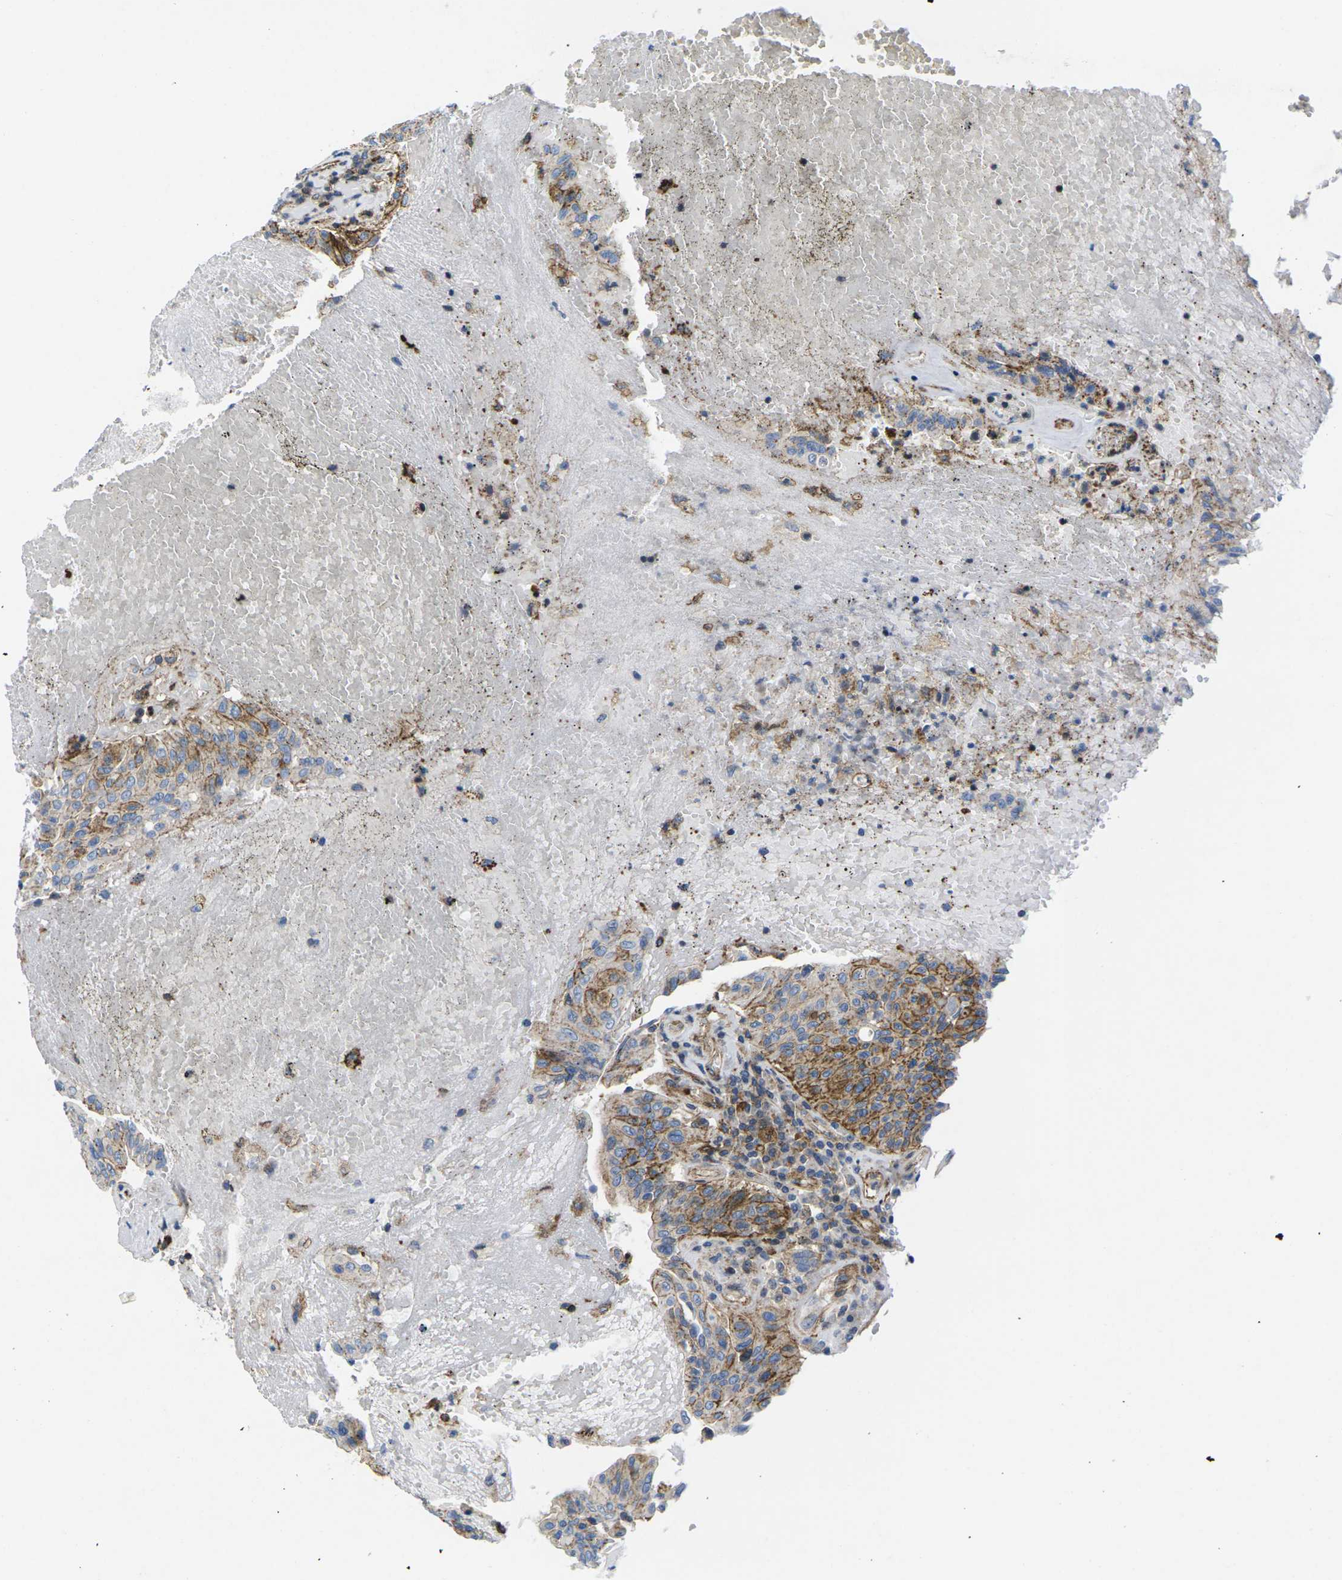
{"staining": {"intensity": "strong", "quantity": ">75%", "location": "cytoplasmic/membranous"}, "tissue": "urothelial cancer", "cell_type": "Tumor cells", "image_type": "cancer", "snomed": [{"axis": "morphology", "description": "Urothelial carcinoma, High grade"}, {"axis": "topography", "description": "Urinary bladder"}], "caption": "A micrograph of urothelial cancer stained for a protein reveals strong cytoplasmic/membranous brown staining in tumor cells.", "gene": "IQGAP1", "patient": {"sex": "male", "age": 66}}